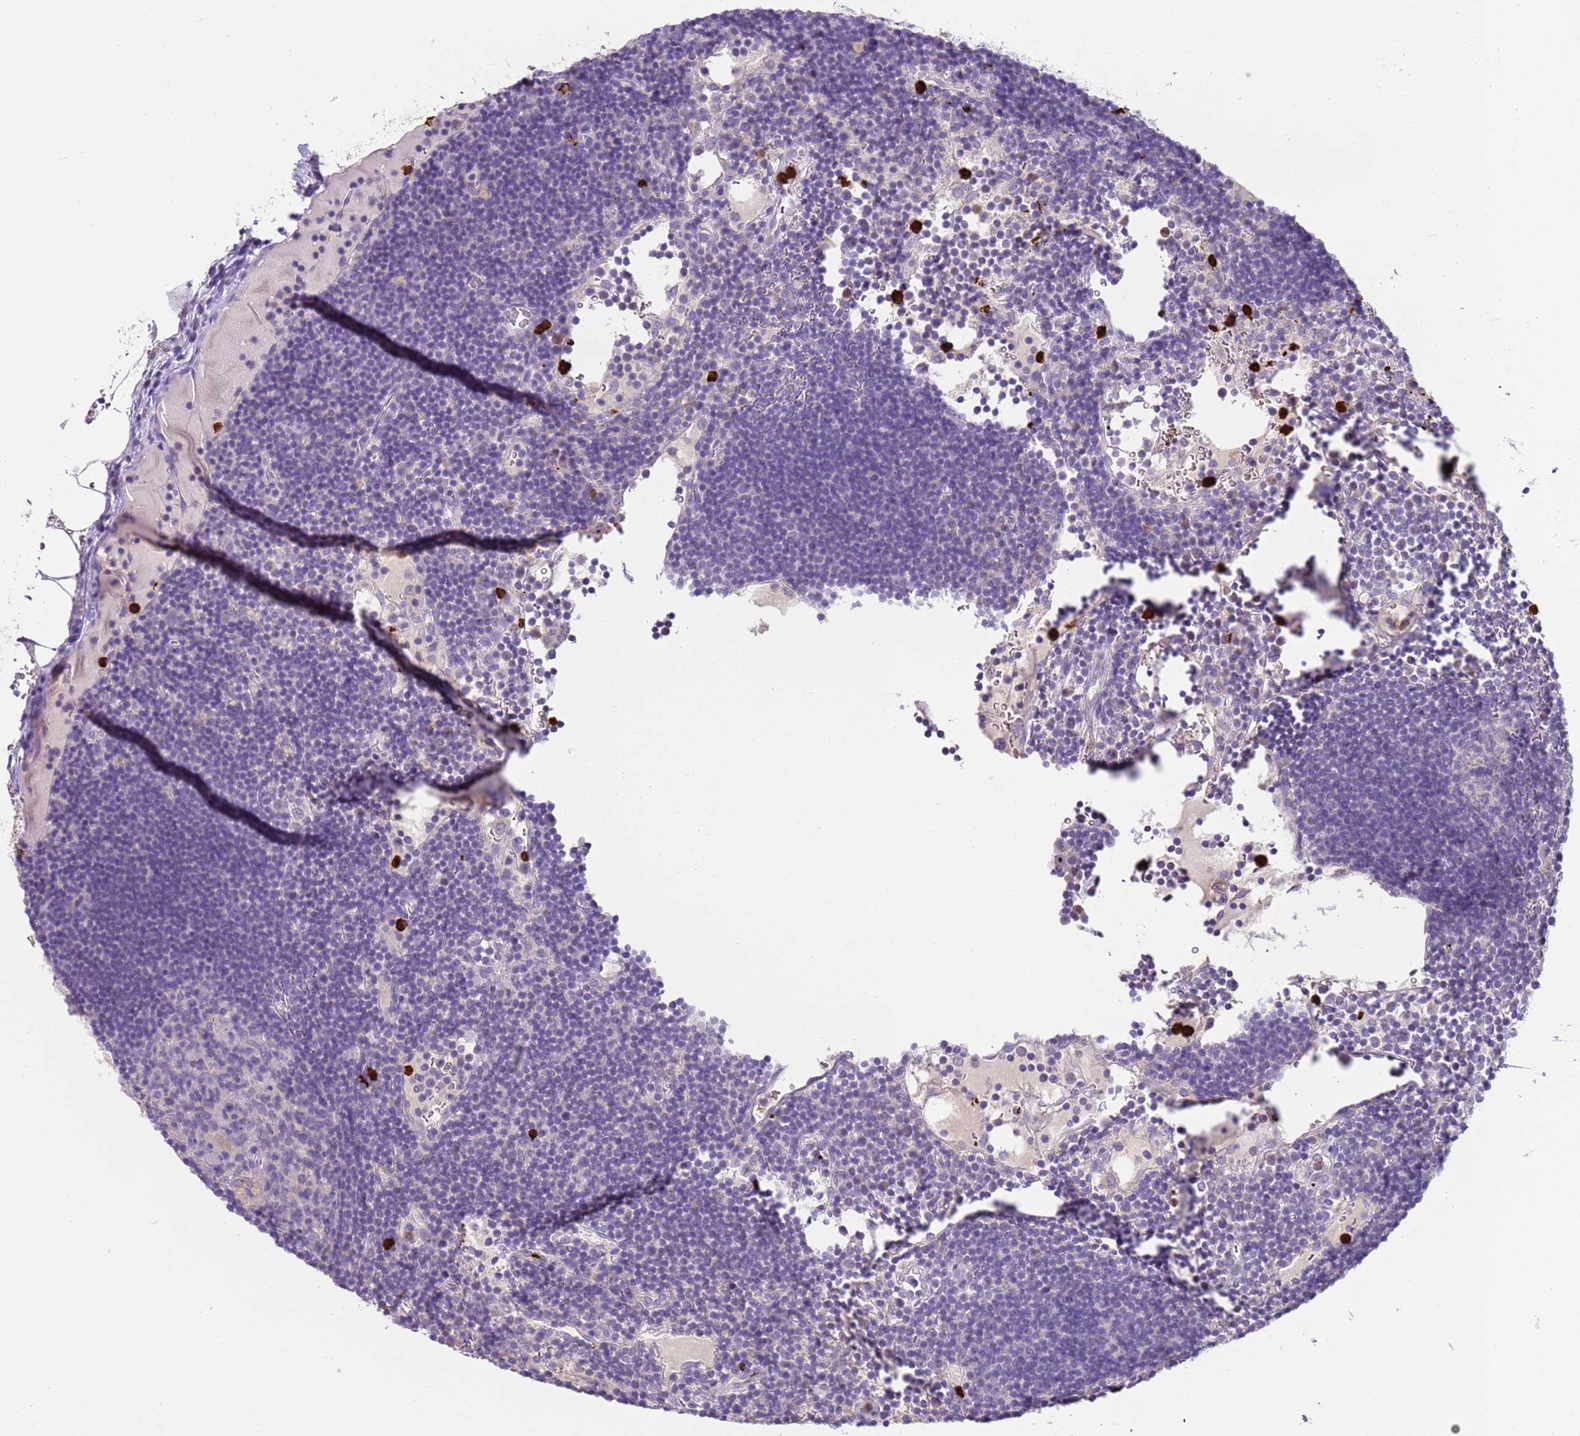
{"staining": {"intensity": "negative", "quantity": "none", "location": "none"}, "tissue": "lymph node", "cell_type": "Germinal center cells", "image_type": "normal", "snomed": [{"axis": "morphology", "description": "Normal tissue, NOS"}, {"axis": "topography", "description": "Lymph node"}], "caption": "Immunohistochemistry micrograph of normal lymph node: human lymph node stained with DAB (3,3'-diaminobenzidine) exhibits no significant protein staining in germinal center cells.", "gene": "IL2RG", "patient": {"sex": "male", "age": 53}}